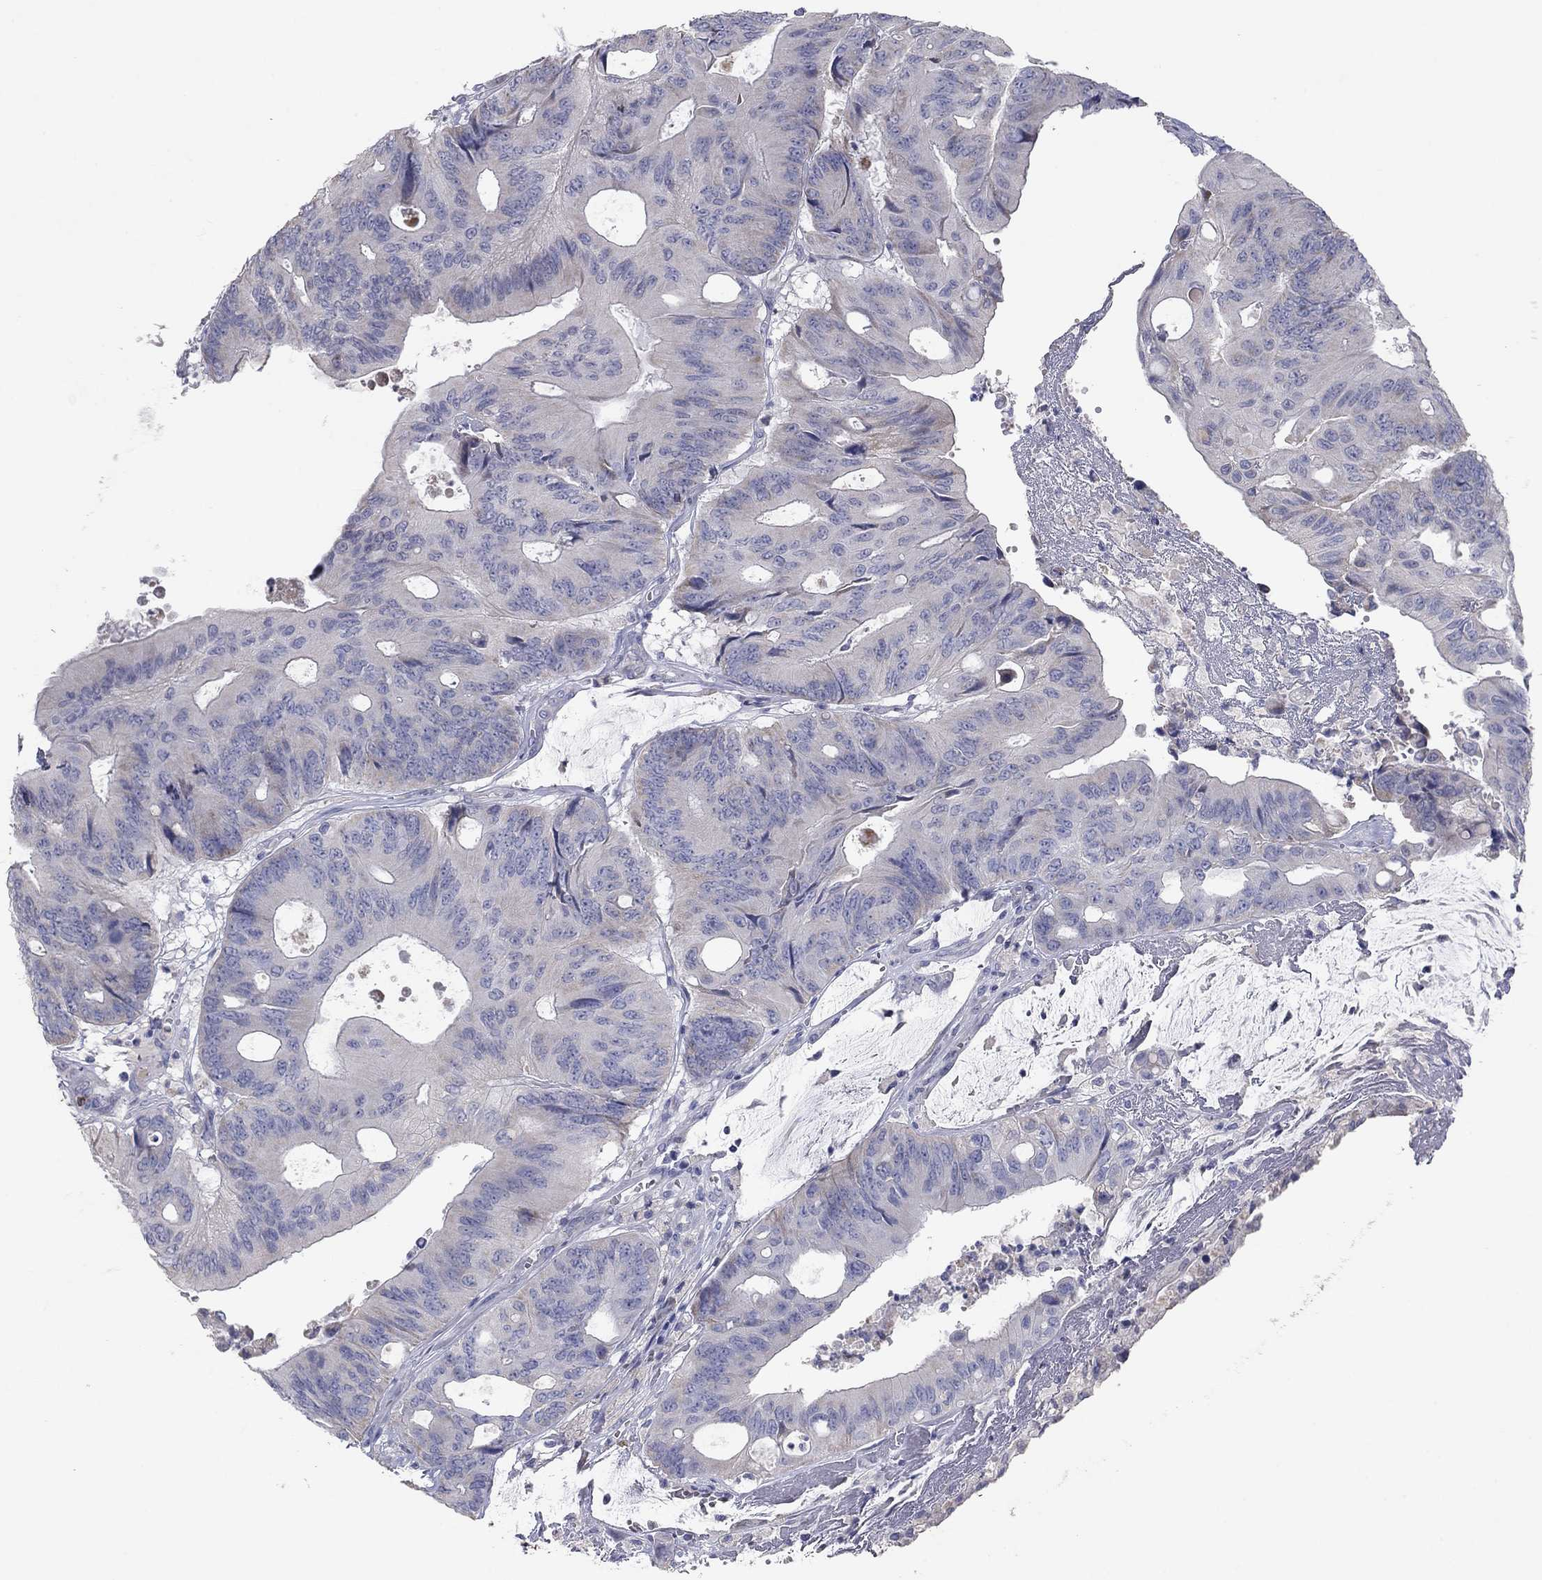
{"staining": {"intensity": "negative", "quantity": "none", "location": "none"}, "tissue": "colorectal cancer", "cell_type": "Tumor cells", "image_type": "cancer", "snomed": [{"axis": "morphology", "description": "Normal tissue, NOS"}, {"axis": "morphology", "description": "Adenocarcinoma, NOS"}, {"axis": "topography", "description": "Colon"}], "caption": "Immunohistochemistry (IHC) of colorectal cancer demonstrates no staining in tumor cells.", "gene": "PTGDS", "patient": {"sex": "male", "age": 65}}